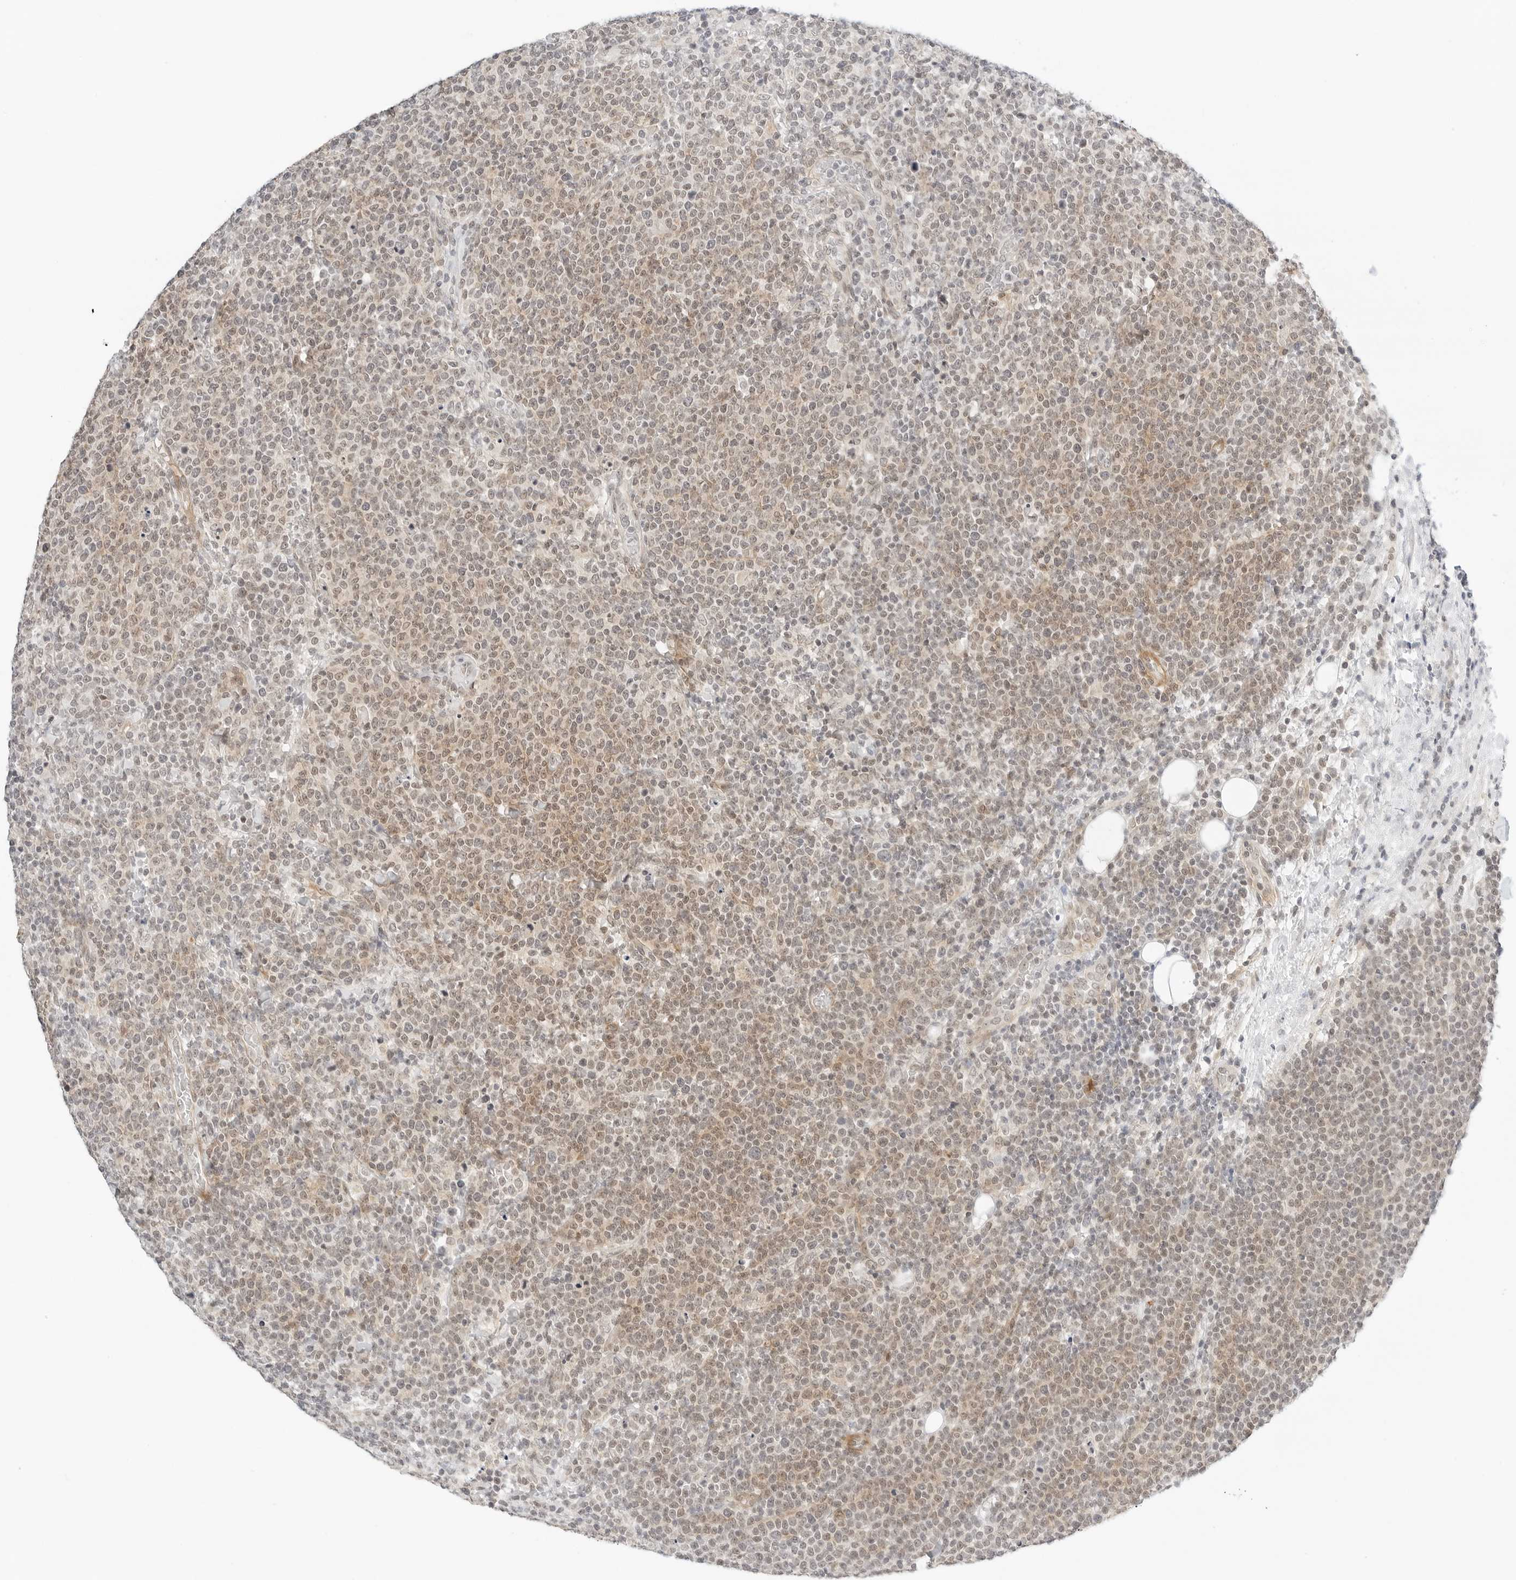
{"staining": {"intensity": "moderate", "quantity": "25%-75%", "location": "nuclear"}, "tissue": "lymphoma", "cell_type": "Tumor cells", "image_type": "cancer", "snomed": [{"axis": "morphology", "description": "Malignant lymphoma, non-Hodgkin's type, High grade"}, {"axis": "topography", "description": "Lymph node"}], "caption": "Immunohistochemistry (DAB (3,3'-diaminobenzidine)) staining of lymphoma reveals moderate nuclear protein positivity in about 25%-75% of tumor cells. (Brightfield microscopy of DAB IHC at high magnification).", "gene": "NEO1", "patient": {"sex": "male", "age": 61}}